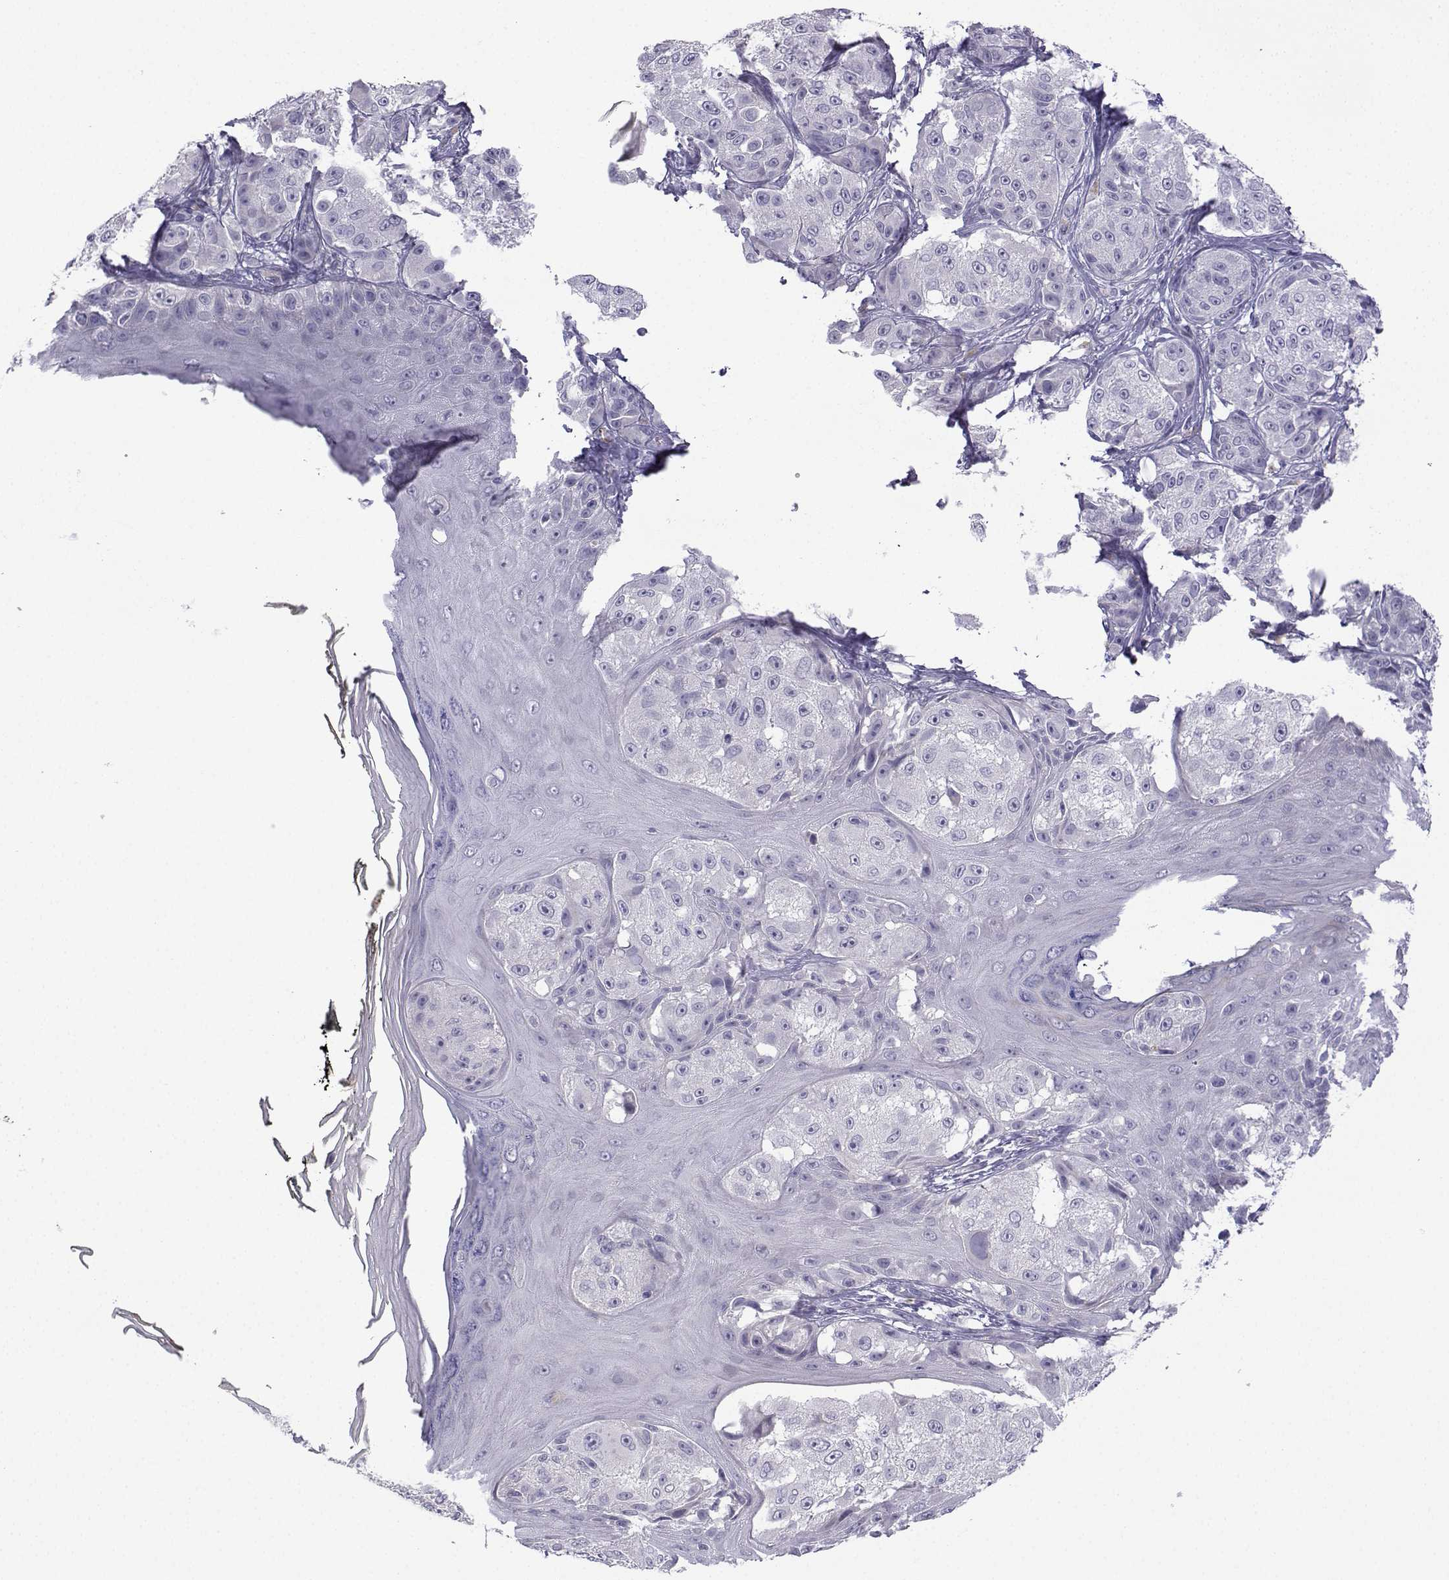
{"staining": {"intensity": "negative", "quantity": "none", "location": "none"}, "tissue": "melanoma", "cell_type": "Tumor cells", "image_type": "cancer", "snomed": [{"axis": "morphology", "description": "Malignant melanoma, NOS"}, {"axis": "topography", "description": "Skin"}], "caption": "IHC histopathology image of malignant melanoma stained for a protein (brown), which exhibits no staining in tumor cells.", "gene": "SPACA7", "patient": {"sex": "male", "age": 61}}